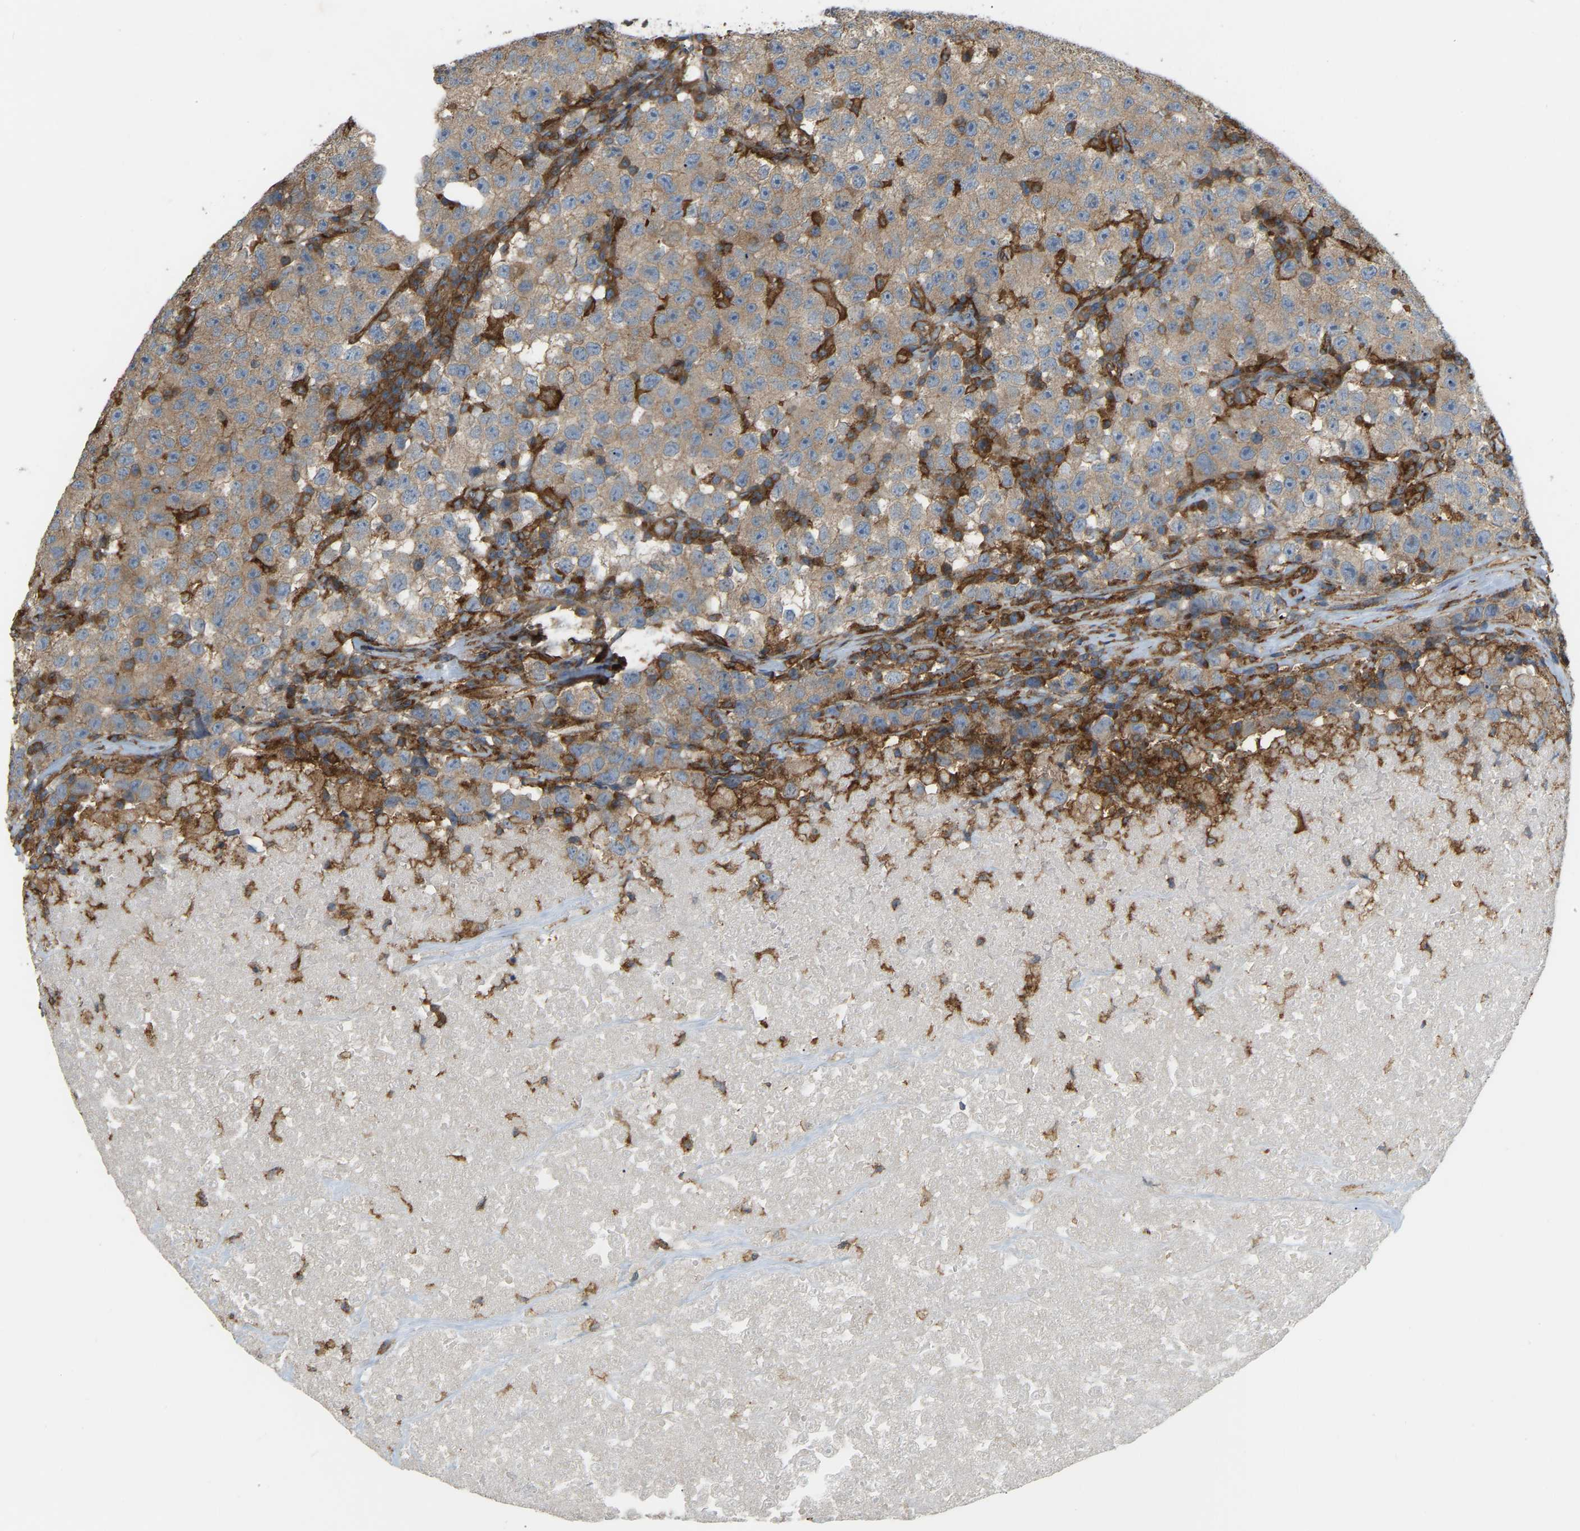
{"staining": {"intensity": "weak", "quantity": ">75%", "location": "cytoplasmic/membranous"}, "tissue": "testis cancer", "cell_type": "Tumor cells", "image_type": "cancer", "snomed": [{"axis": "morphology", "description": "Seminoma, NOS"}, {"axis": "topography", "description": "Testis"}], "caption": "Weak cytoplasmic/membranous expression is appreciated in about >75% of tumor cells in testis seminoma.", "gene": "PICALM", "patient": {"sex": "male", "age": 22}}